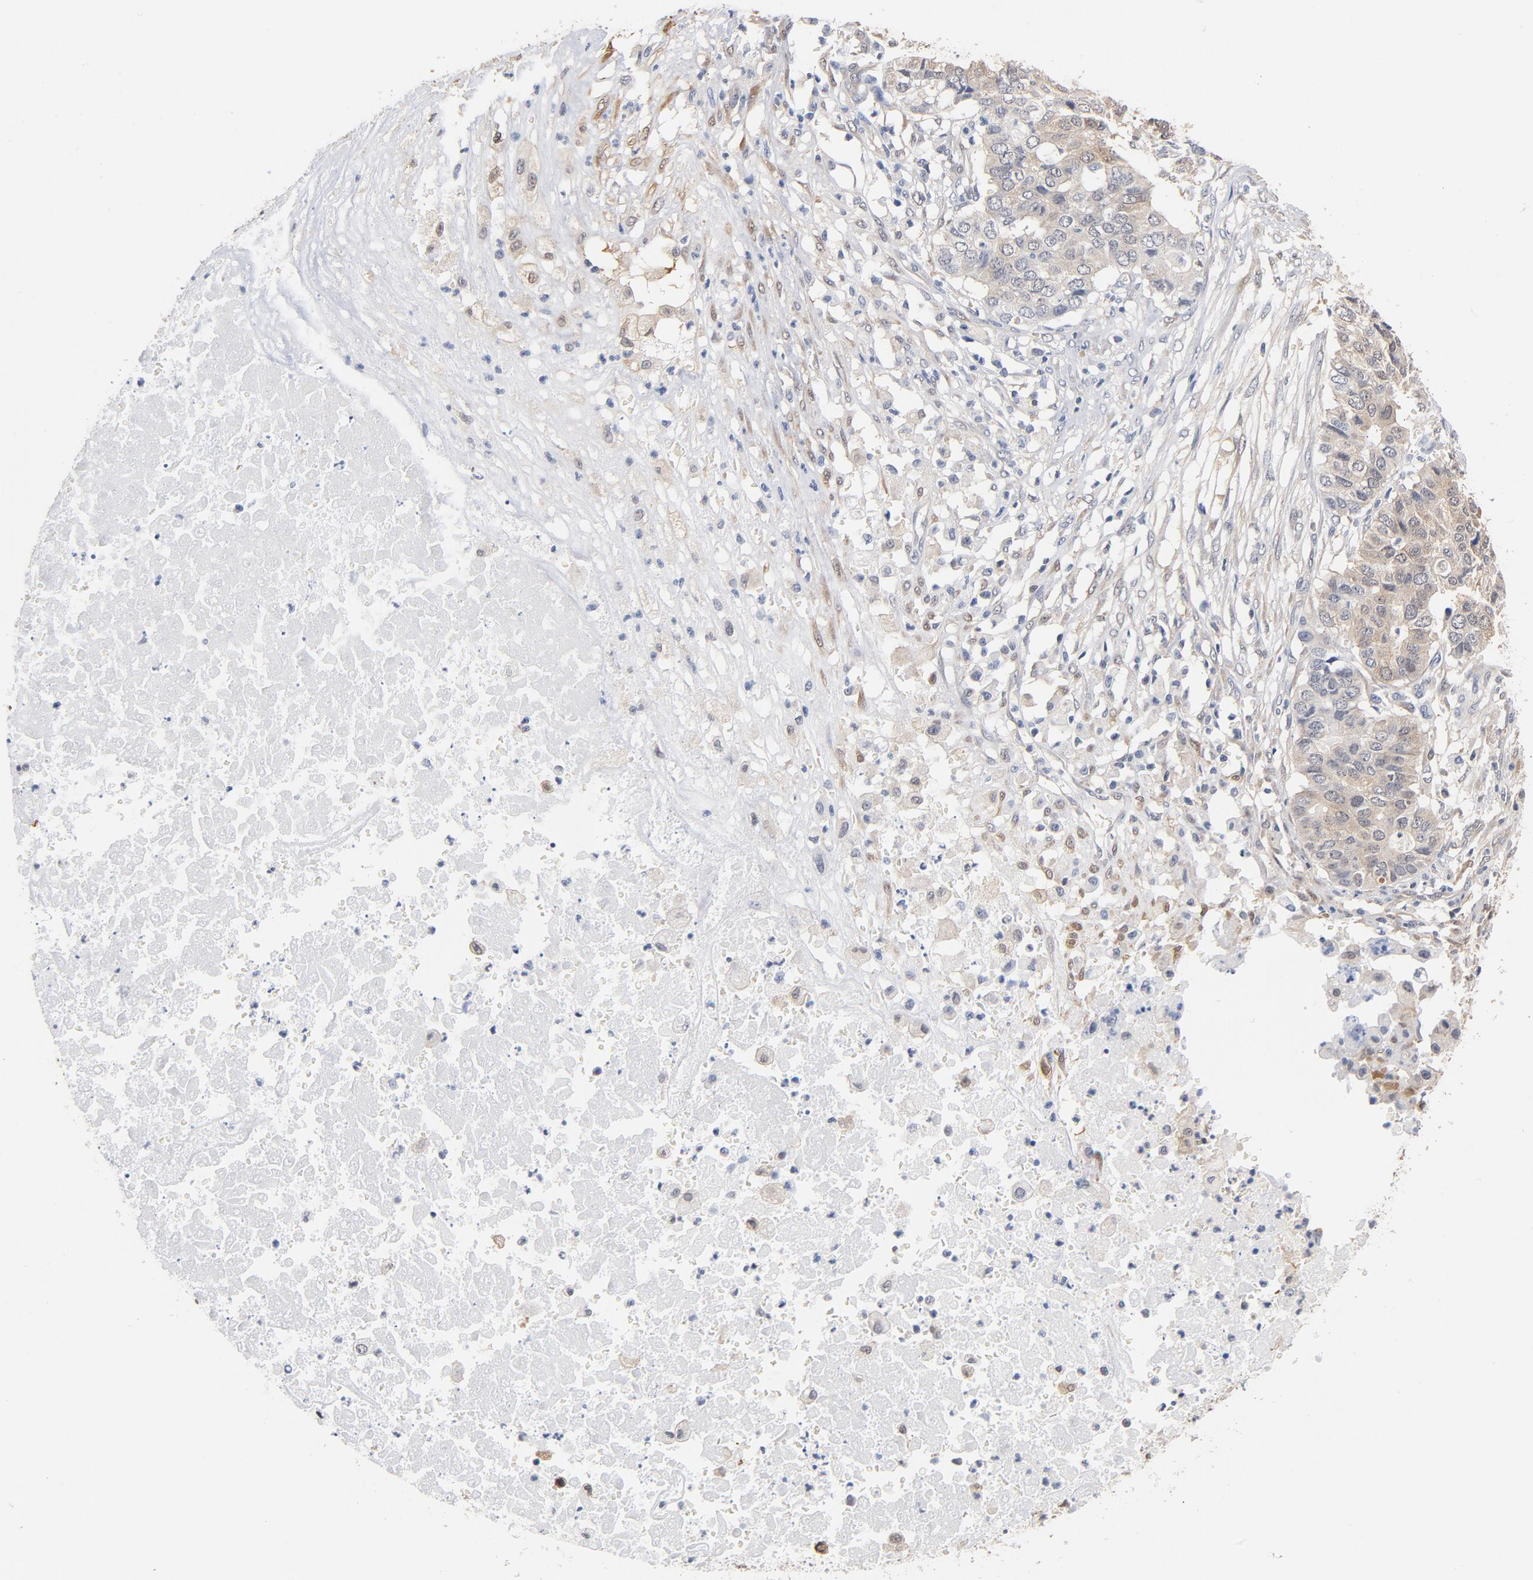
{"staining": {"intensity": "weak", "quantity": "25%-75%", "location": "cytoplasmic/membranous"}, "tissue": "pancreatic cancer", "cell_type": "Tumor cells", "image_type": "cancer", "snomed": [{"axis": "morphology", "description": "Adenocarcinoma, NOS"}, {"axis": "topography", "description": "Pancreas"}], "caption": "High-magnification brightfield microscopy of pancreatic adenocarcinoma stained with DAB (3,3'-diaminobenzidine) (brown) and counterstained with hematoxylin (blue). tumor cells exhibit weak cytoplasmic/membranous positivity is appreciated in approximately25%-75% of cells. Nuclei are stained in blue.", "gene": "MIF", "patient": {"sex": "male", "age": 50}}